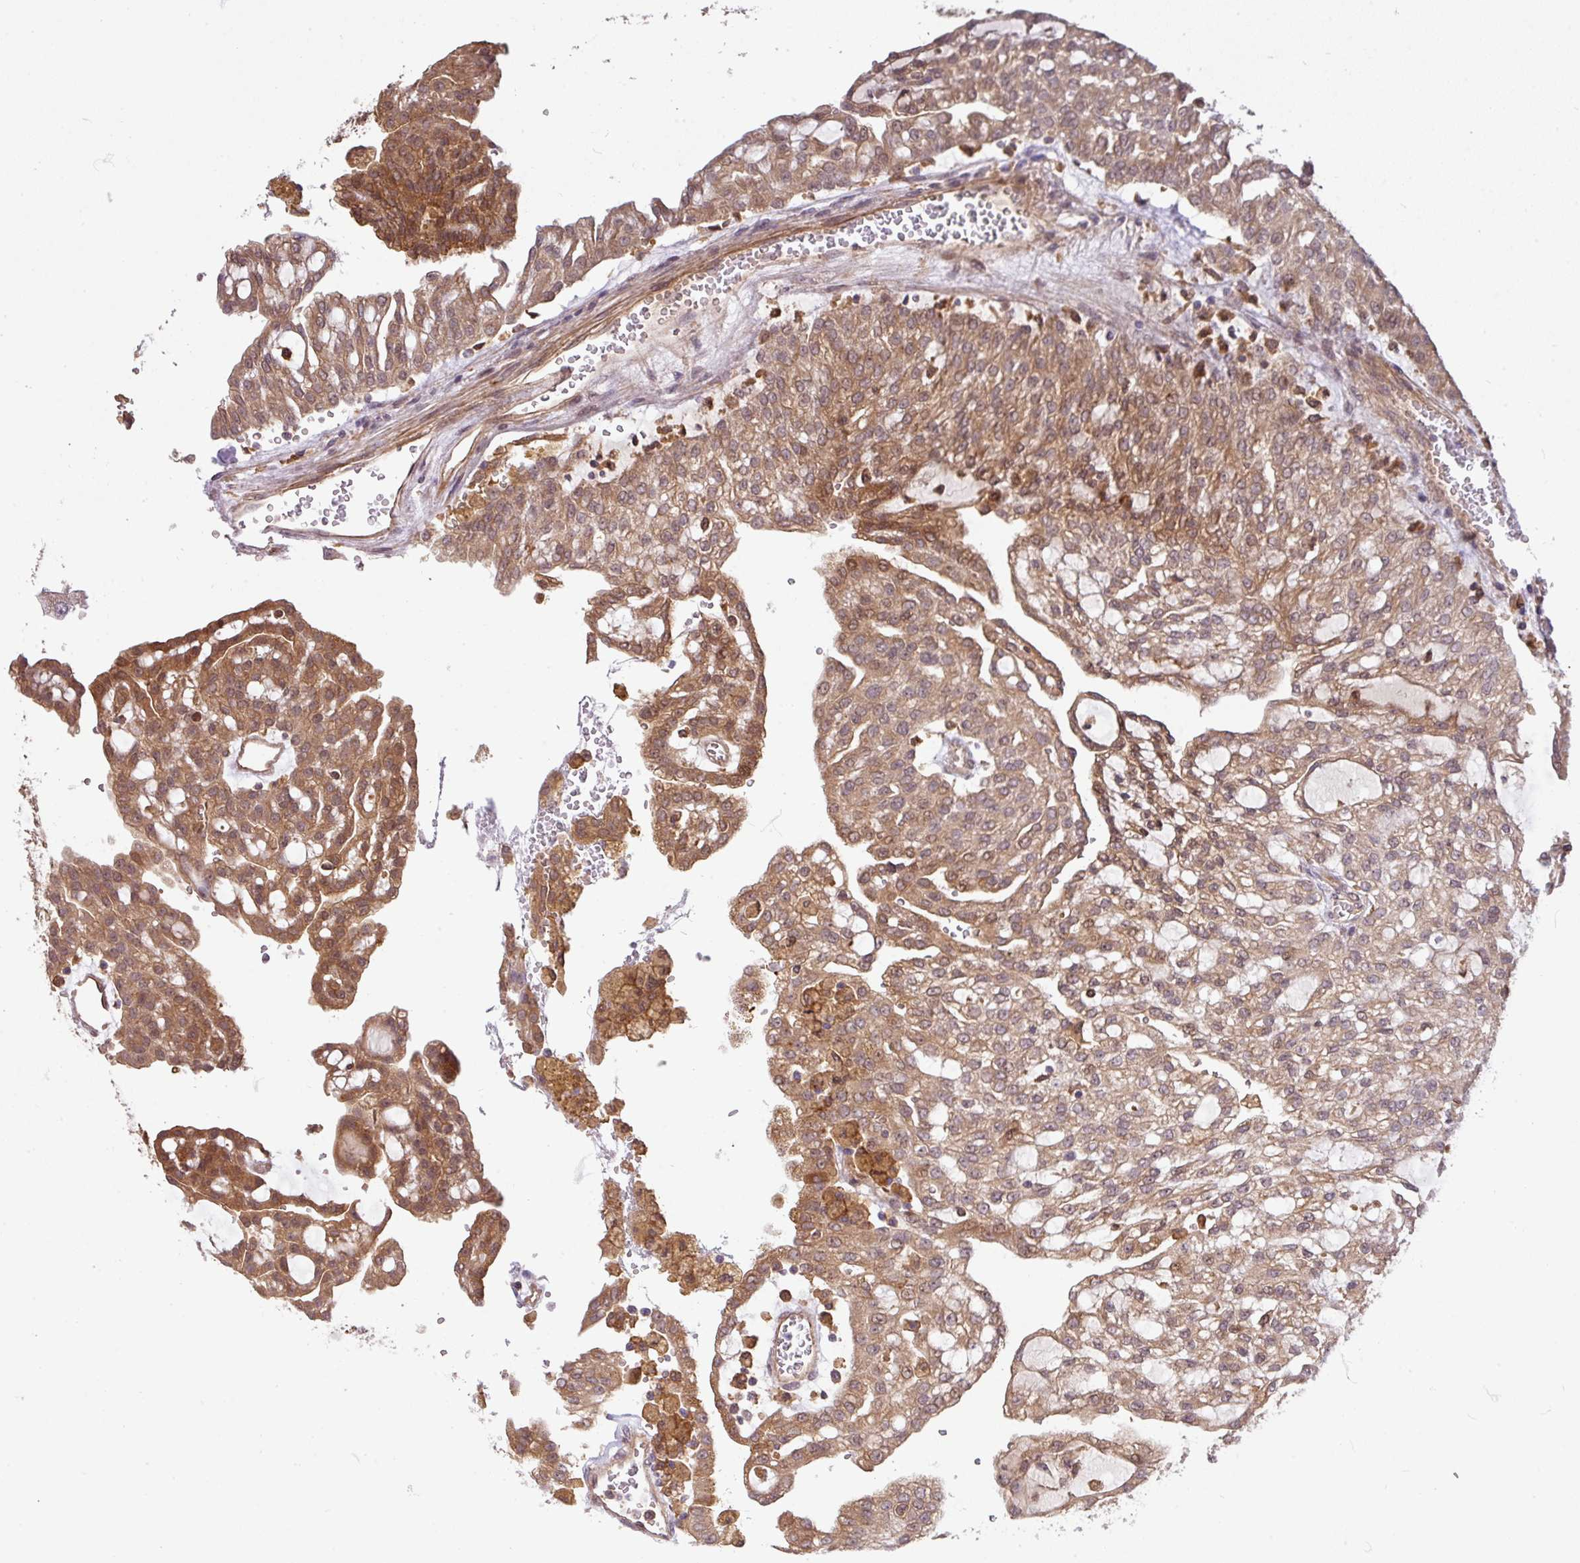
{"staining": {"intensity": "moderate", "quantity": ">75%", "location": "cytoplasmic/membranous,nuclear"}, "tissue": "renal cancer", "cell_type": "Tumor cells", "image_type": "cancer", "snomed": [{"axis": "morphology", "description": "Adenocarcinoma, NOS"}, {"axis": "topography", "description": "Kidney"}], "caption": "A high-resolution image shows immunohistochemistry staining of renal adenocarcinoma, which shows moderate cytoplasmic/membranous and nuclear staining in approximately >75% of tumor cells. Using DAB (3,3'-diaminobenzidine) (brown) and hematoxylin (blue) stains, captured at high magnification using brightfield microscopy.", "gene": "ARPIN", "patient": {"sex": "male", "age": 63}}